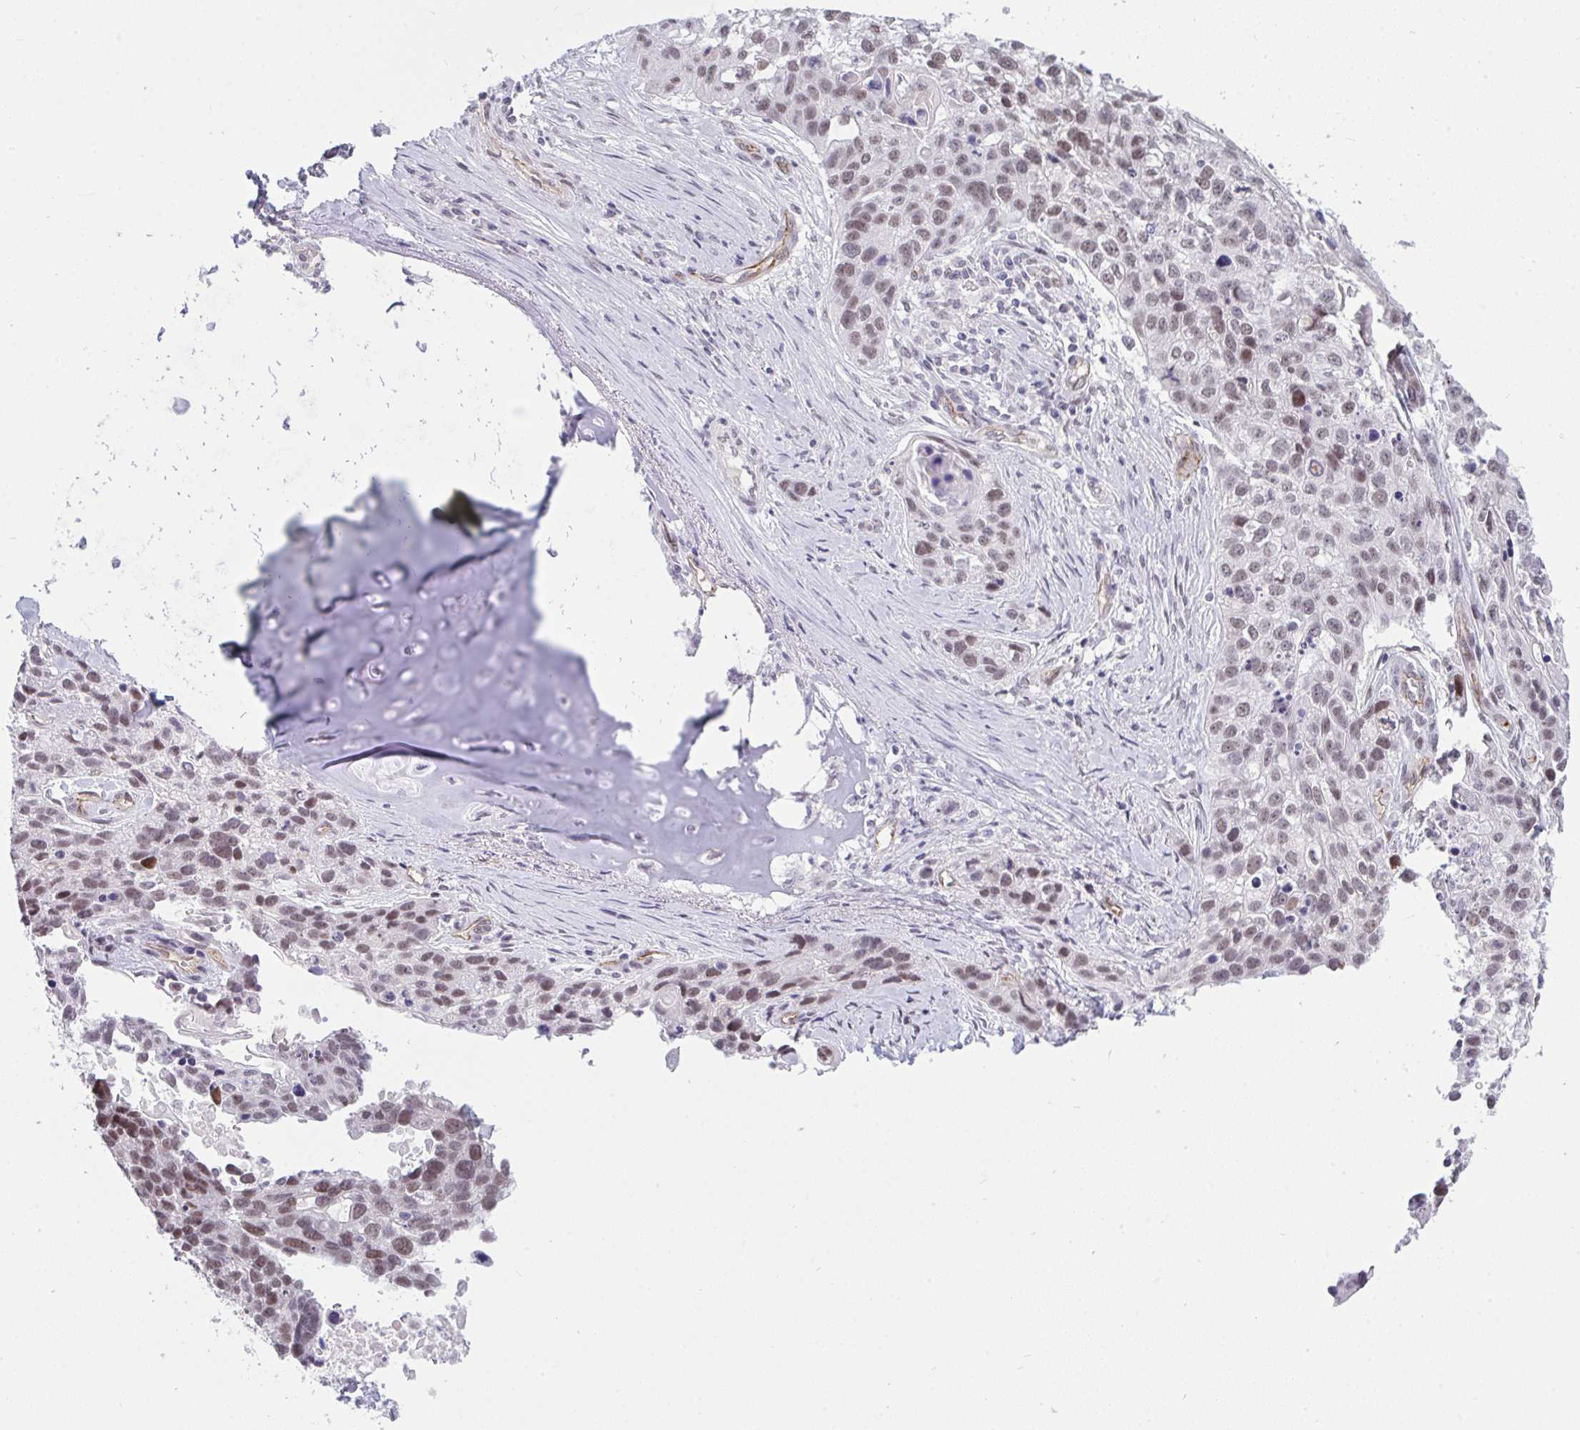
{"staining": {"intensity": "moderate", "quantity": "25%-75%", "location": "nuclear"}, "tissue": "lung cancer", "cell_type": "Tumor cells", "image_type": "cancer", "snomed": [{"axis": "morphology", "description": "Squamous cell carcinoma, NOS"}, {"axis": "topography", "description": "Lung"}], "caption": "Immunohistochemical staining of squamous cell carcinoma (lung) displays medium levels of moderate nuclear protein positivity in about 25%-75% of tumor cells.", "gene": "DSCAML1", "patient": {"sex": "male", "age": 74}}